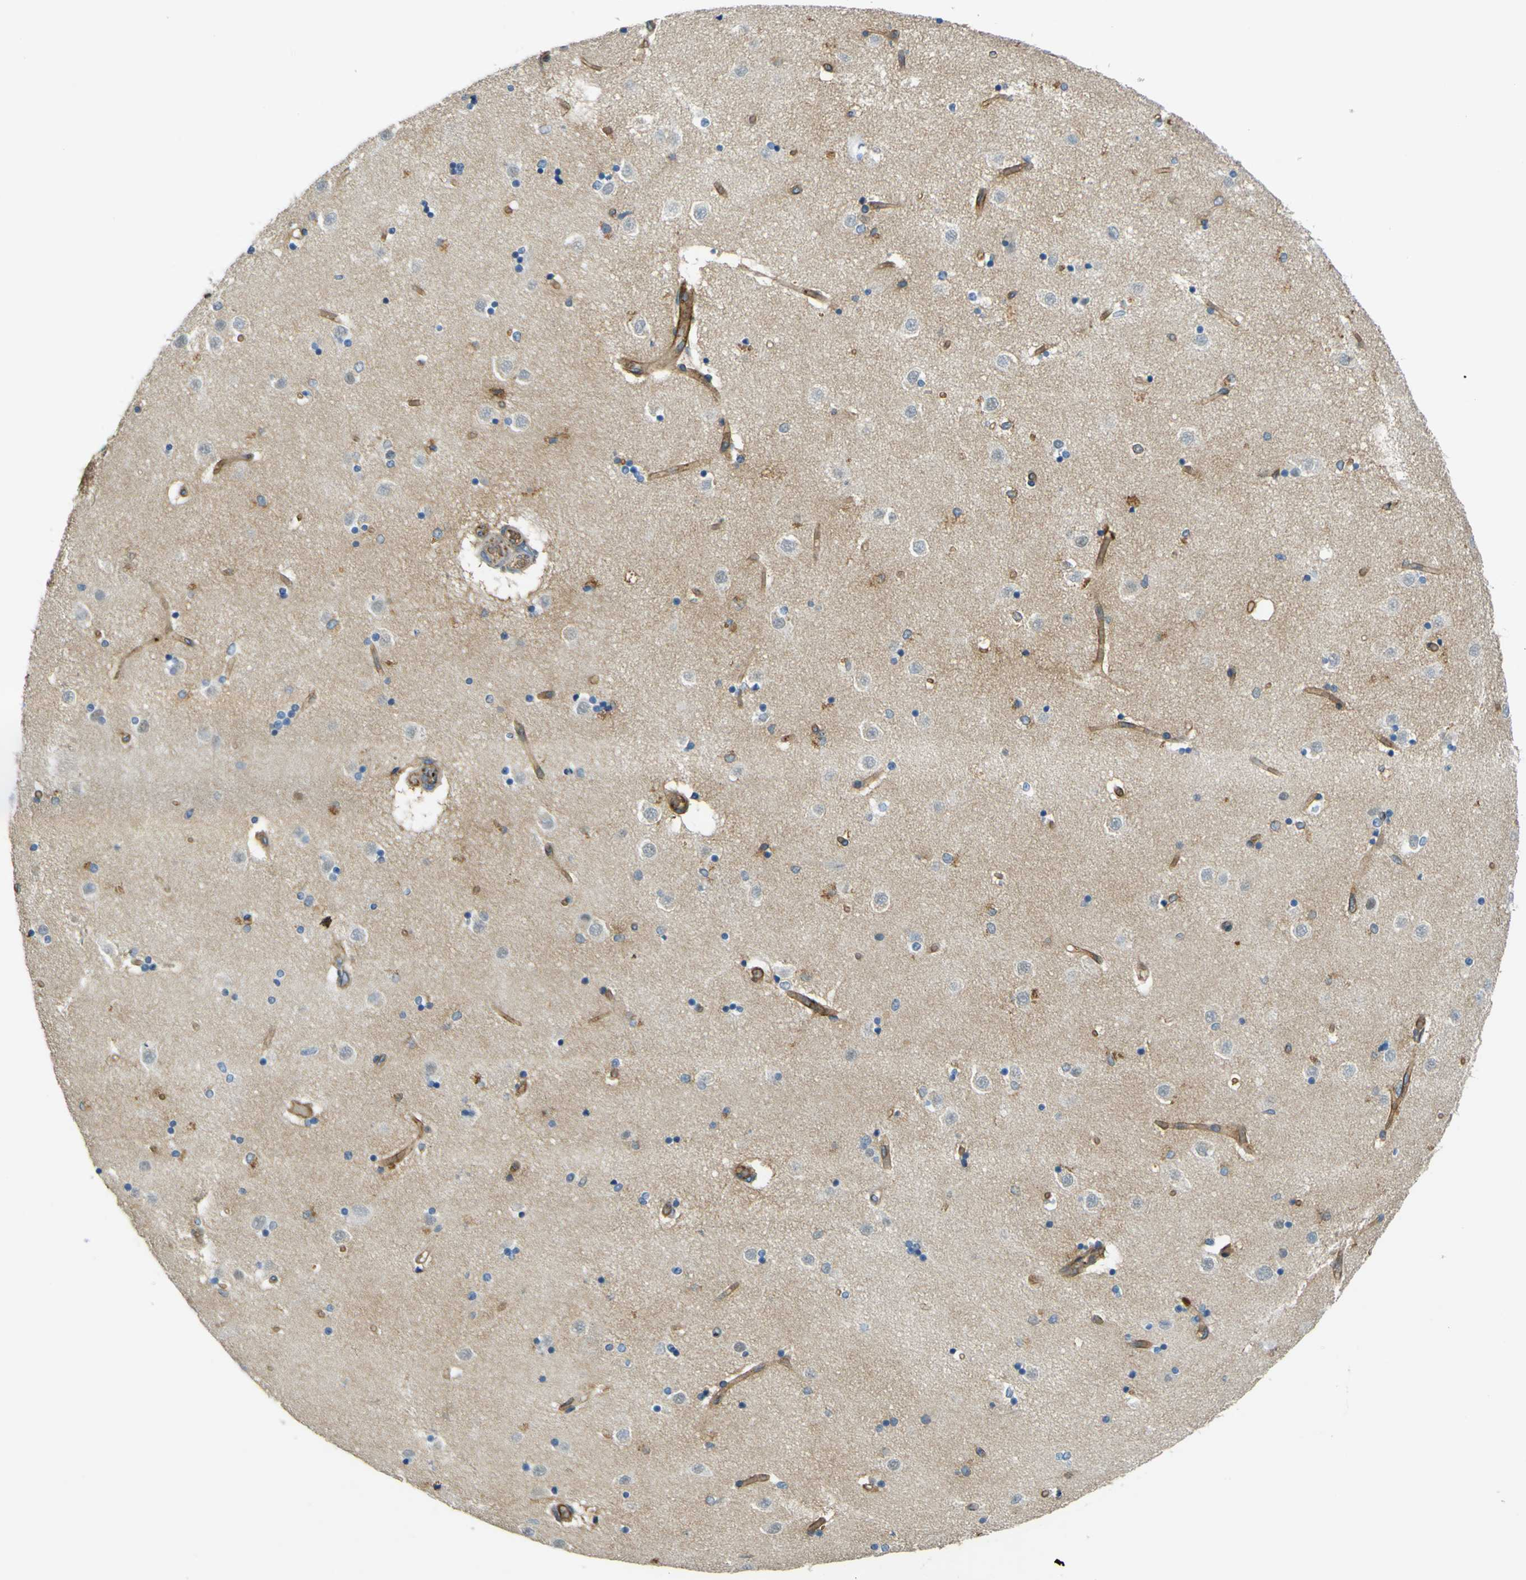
{"staining": {"intensity": "moderate", "quantity": "<25%", "location": "cytoplasmic/membranous"}, "tissue": "caudate", "cell_type": "Glial cells", "image_type": "normal", "snomed": [{"axis": "morphology", "description": "Normal tissue, NOS"}, {"axis": "topography", "description": "Lateral ventricle wall"}], "caption": "A brown stain labels moderate cytoplasmic/membranous expression of a protein in glial cells of normal human caudate.", "gene": "PLXDC1", "patient": {"sex": "female", "age": 54}}